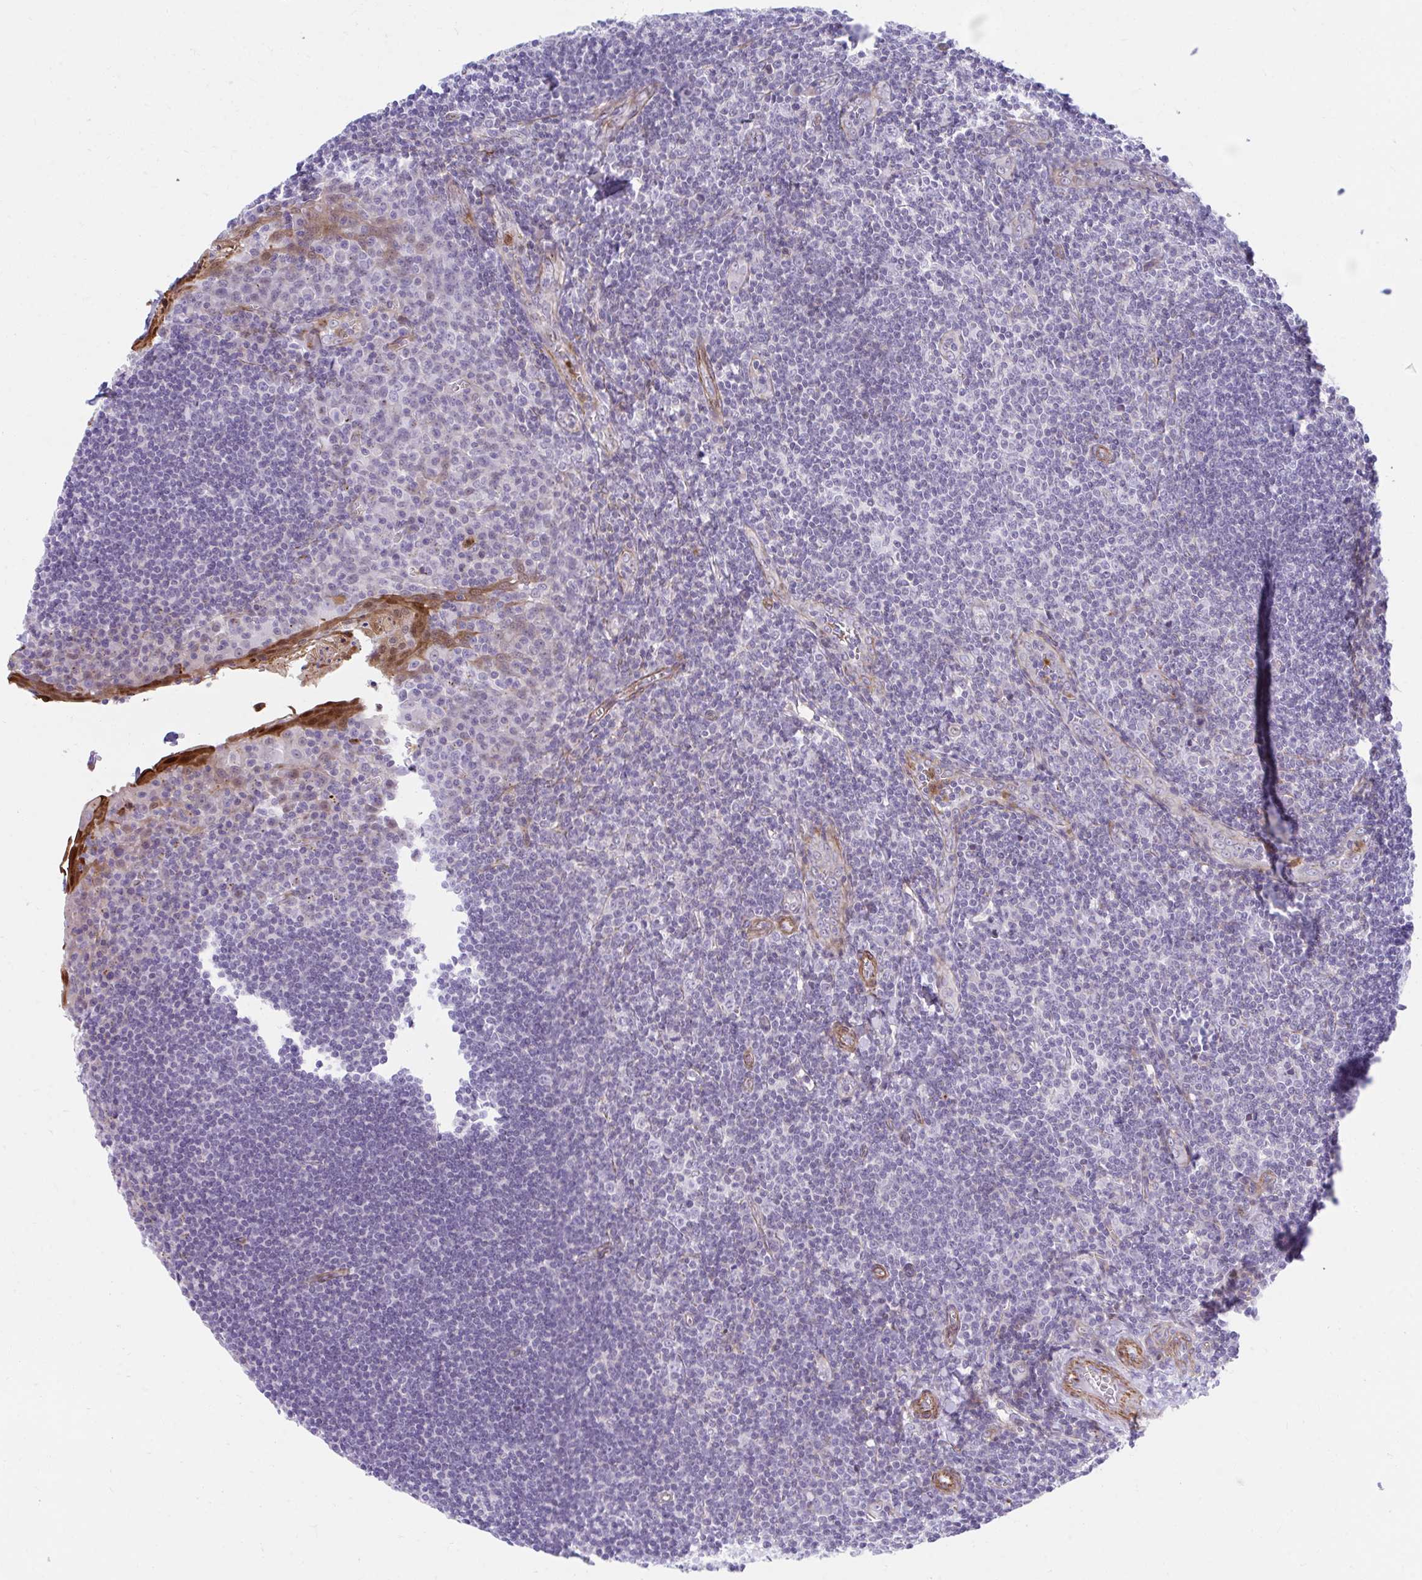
{"staining": {"intensity": "negative", "quantity": "none", "location": "none"}, "tissue": "tonsil", "cell_type": "Germinal center cells", "image_type": "normal", "snomed": [{"axis": "morphology", "description": "Normal tissue, NOS"}, {"axis": "topography", "description": "Tonsil"}], "caption": "IHC image of benign tonsil stained for a protein (brown), which exhibits no positivity in germinal center cells.", "gene": "CSTB", "patient": {"sex": "male", "age": 27}}